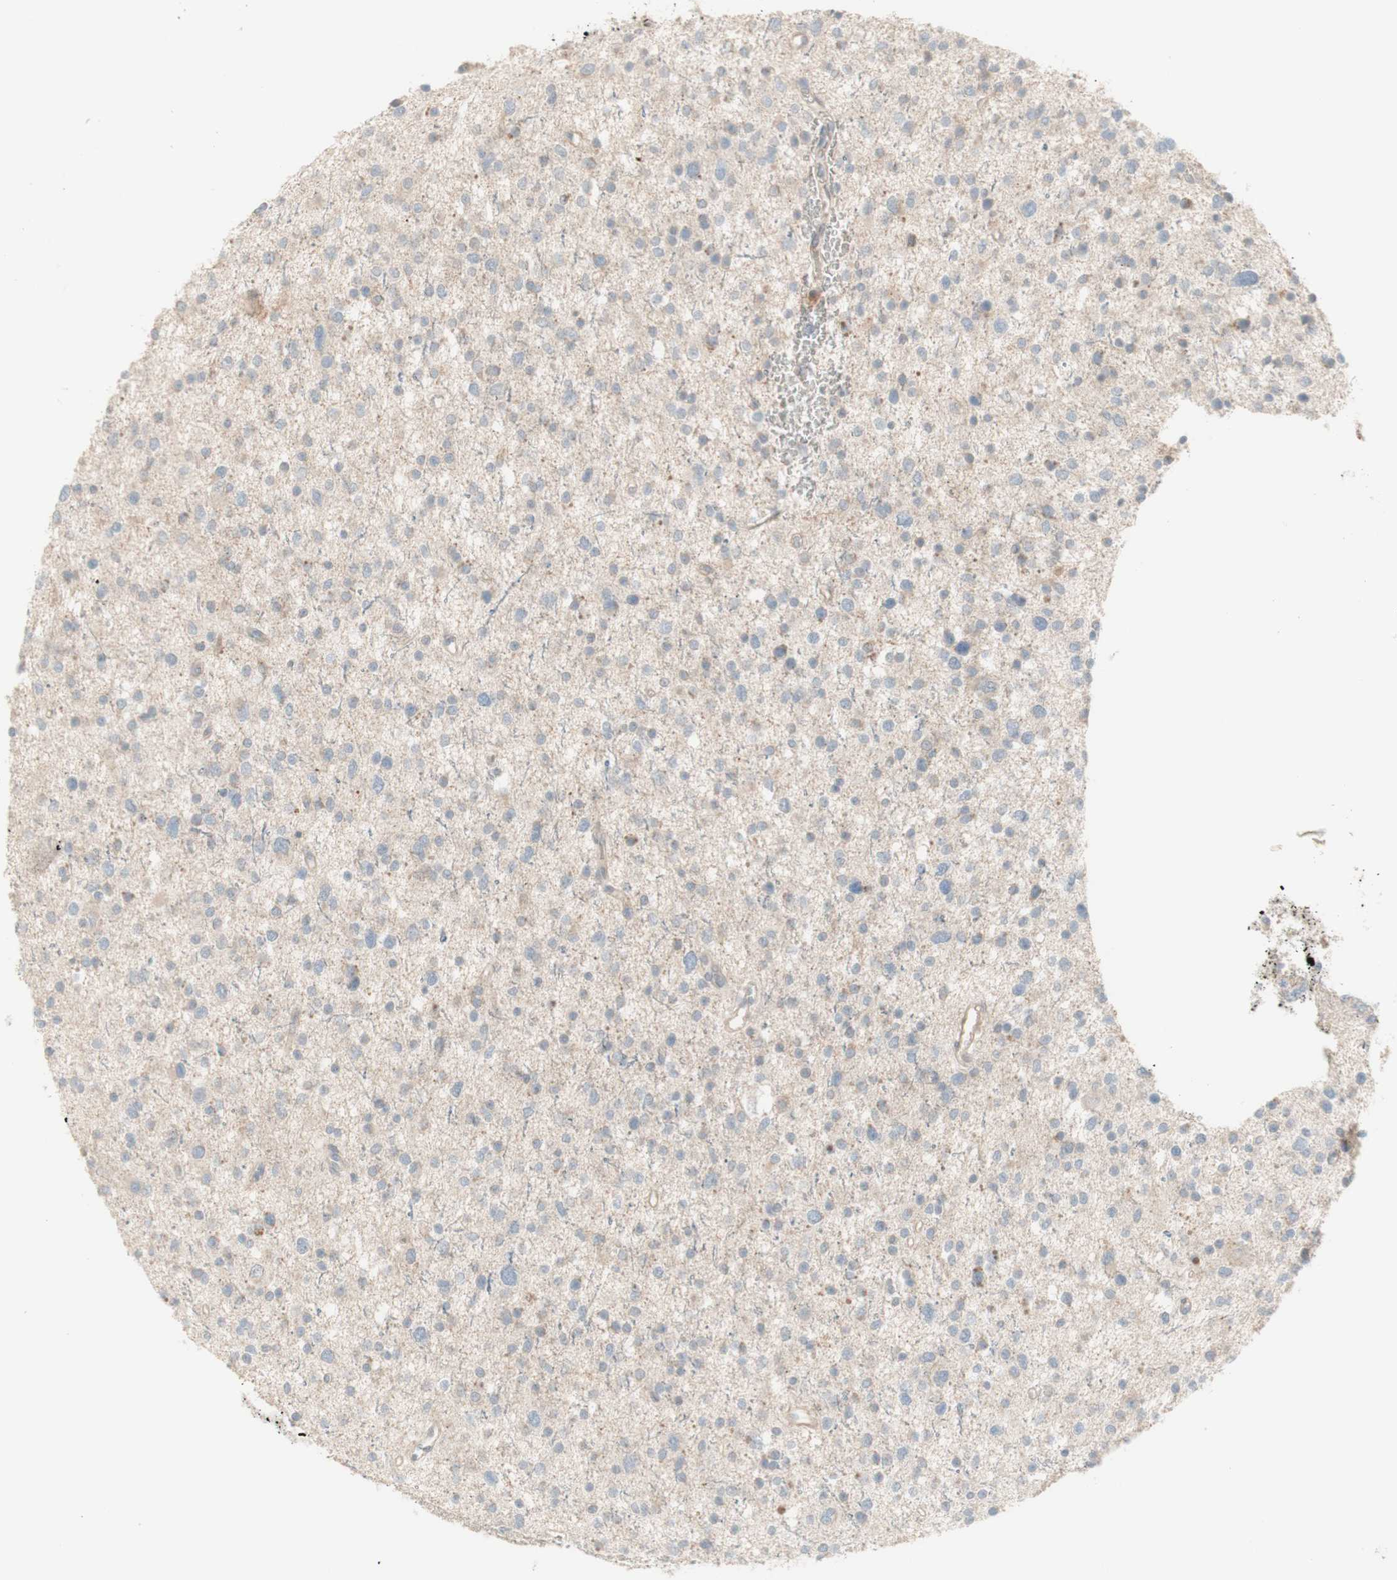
{"staining": {"intensity": "negative", "quantity": "none", "location": "none"}, "tissue": "glioma", "cell_type": "Tumor cells", "image_type": "cancer", "snomed": [{"axis": "morphology", "description": "Glioma, malignant, Low grade"}, {"axis": "topography", "description": "Brain"}], "caption": "Micrograph shows no significant protein staining in tumor cells of glioma.", "gene": "PTGER4", "patient": {"sex": "female", "age": 37}}